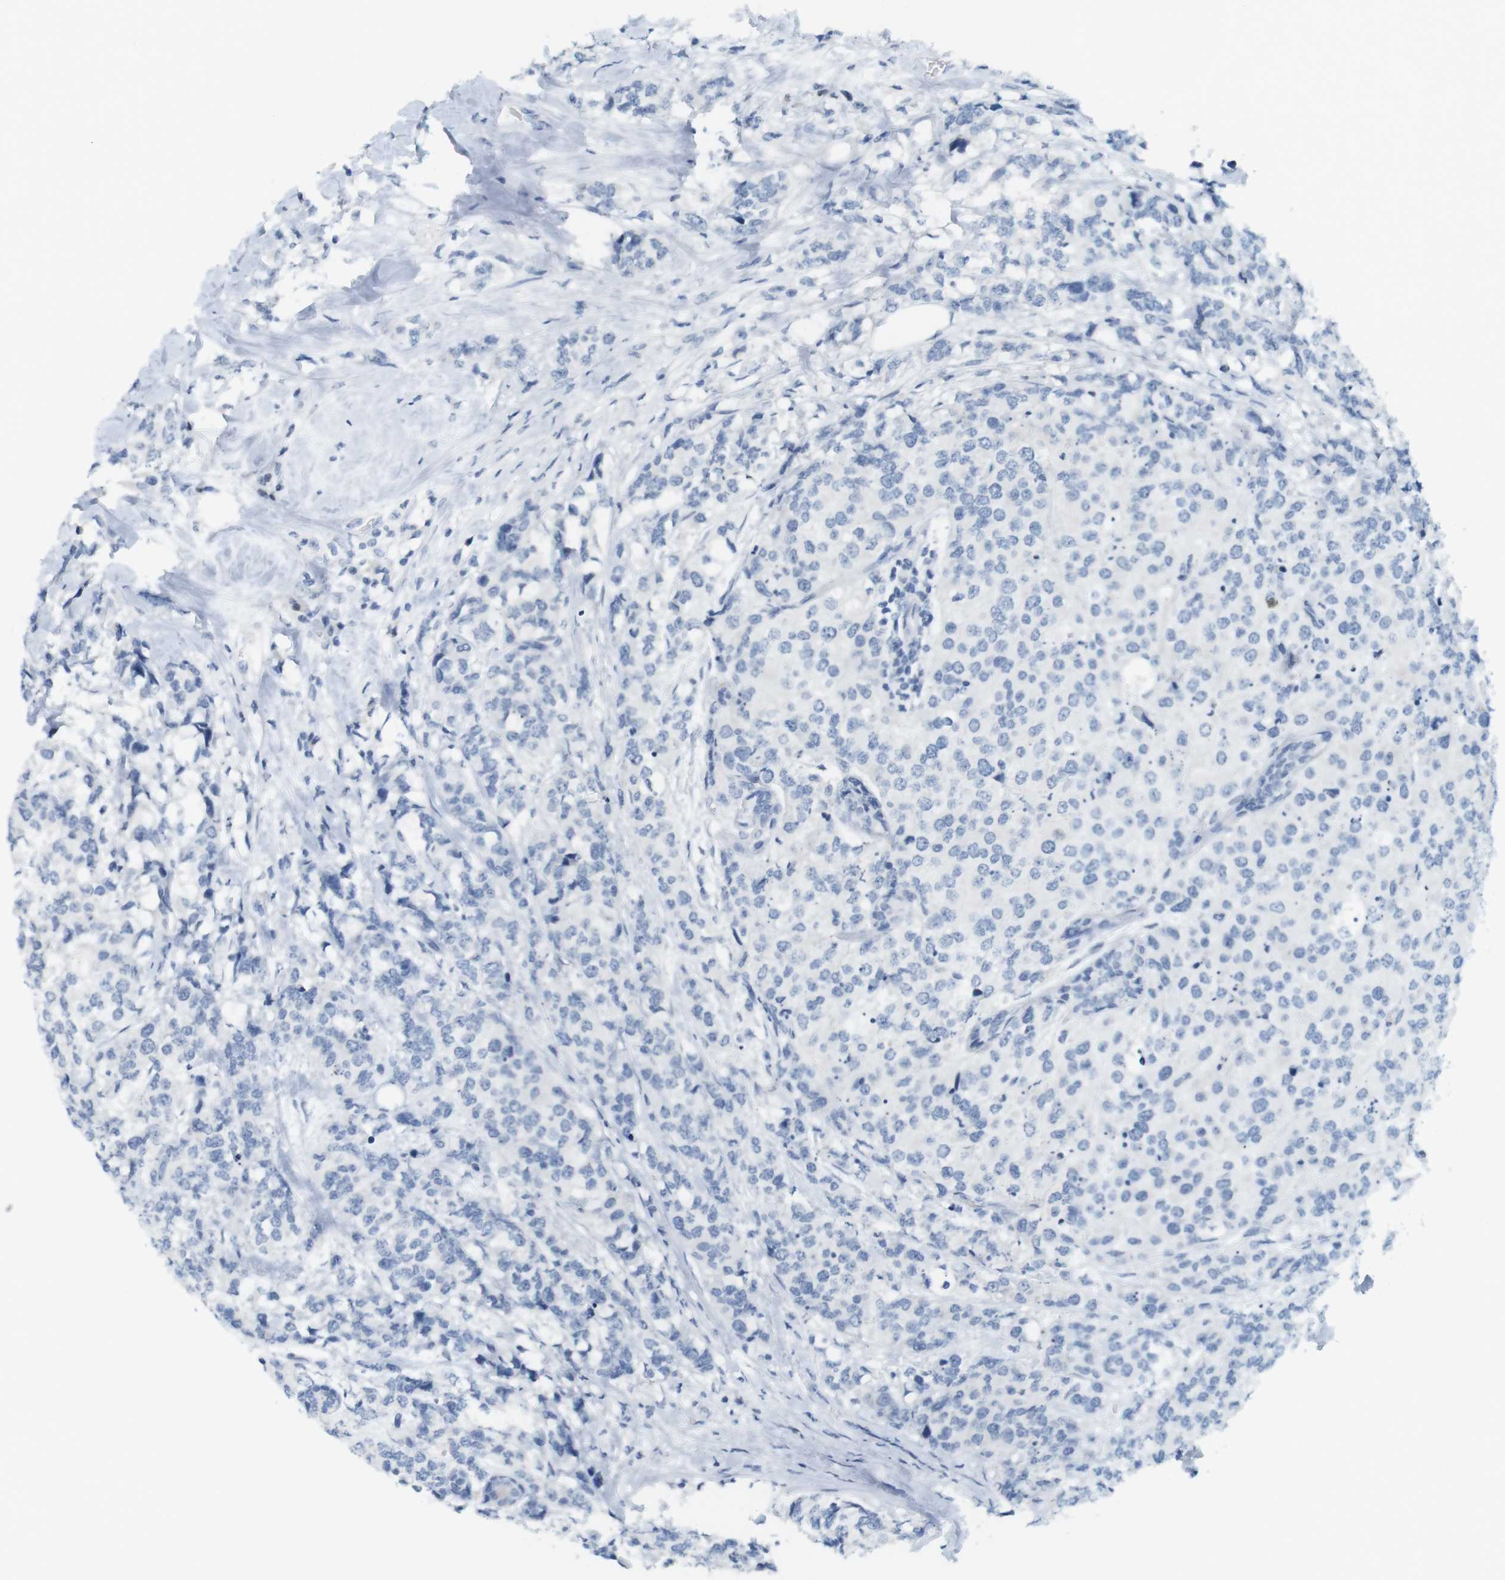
{"staining": {"intensity": "negative", "quantity": "none", "location": "none"}, "tissue": "breast cancer", "cell_type": "Tumor cells", "image_type": "cancer", "snomed": [{"axis": "morphology", "description": "Lobular carcinoma"}, {"axis": "topography", "description": "Breast"}], "caption": "Breast lobular carcinoma was stained to show a protein in brown. There is no significant positivity in tumor cells.", "gene": "CREB3L2", "patient": {"sex": "female", "age": 59}}